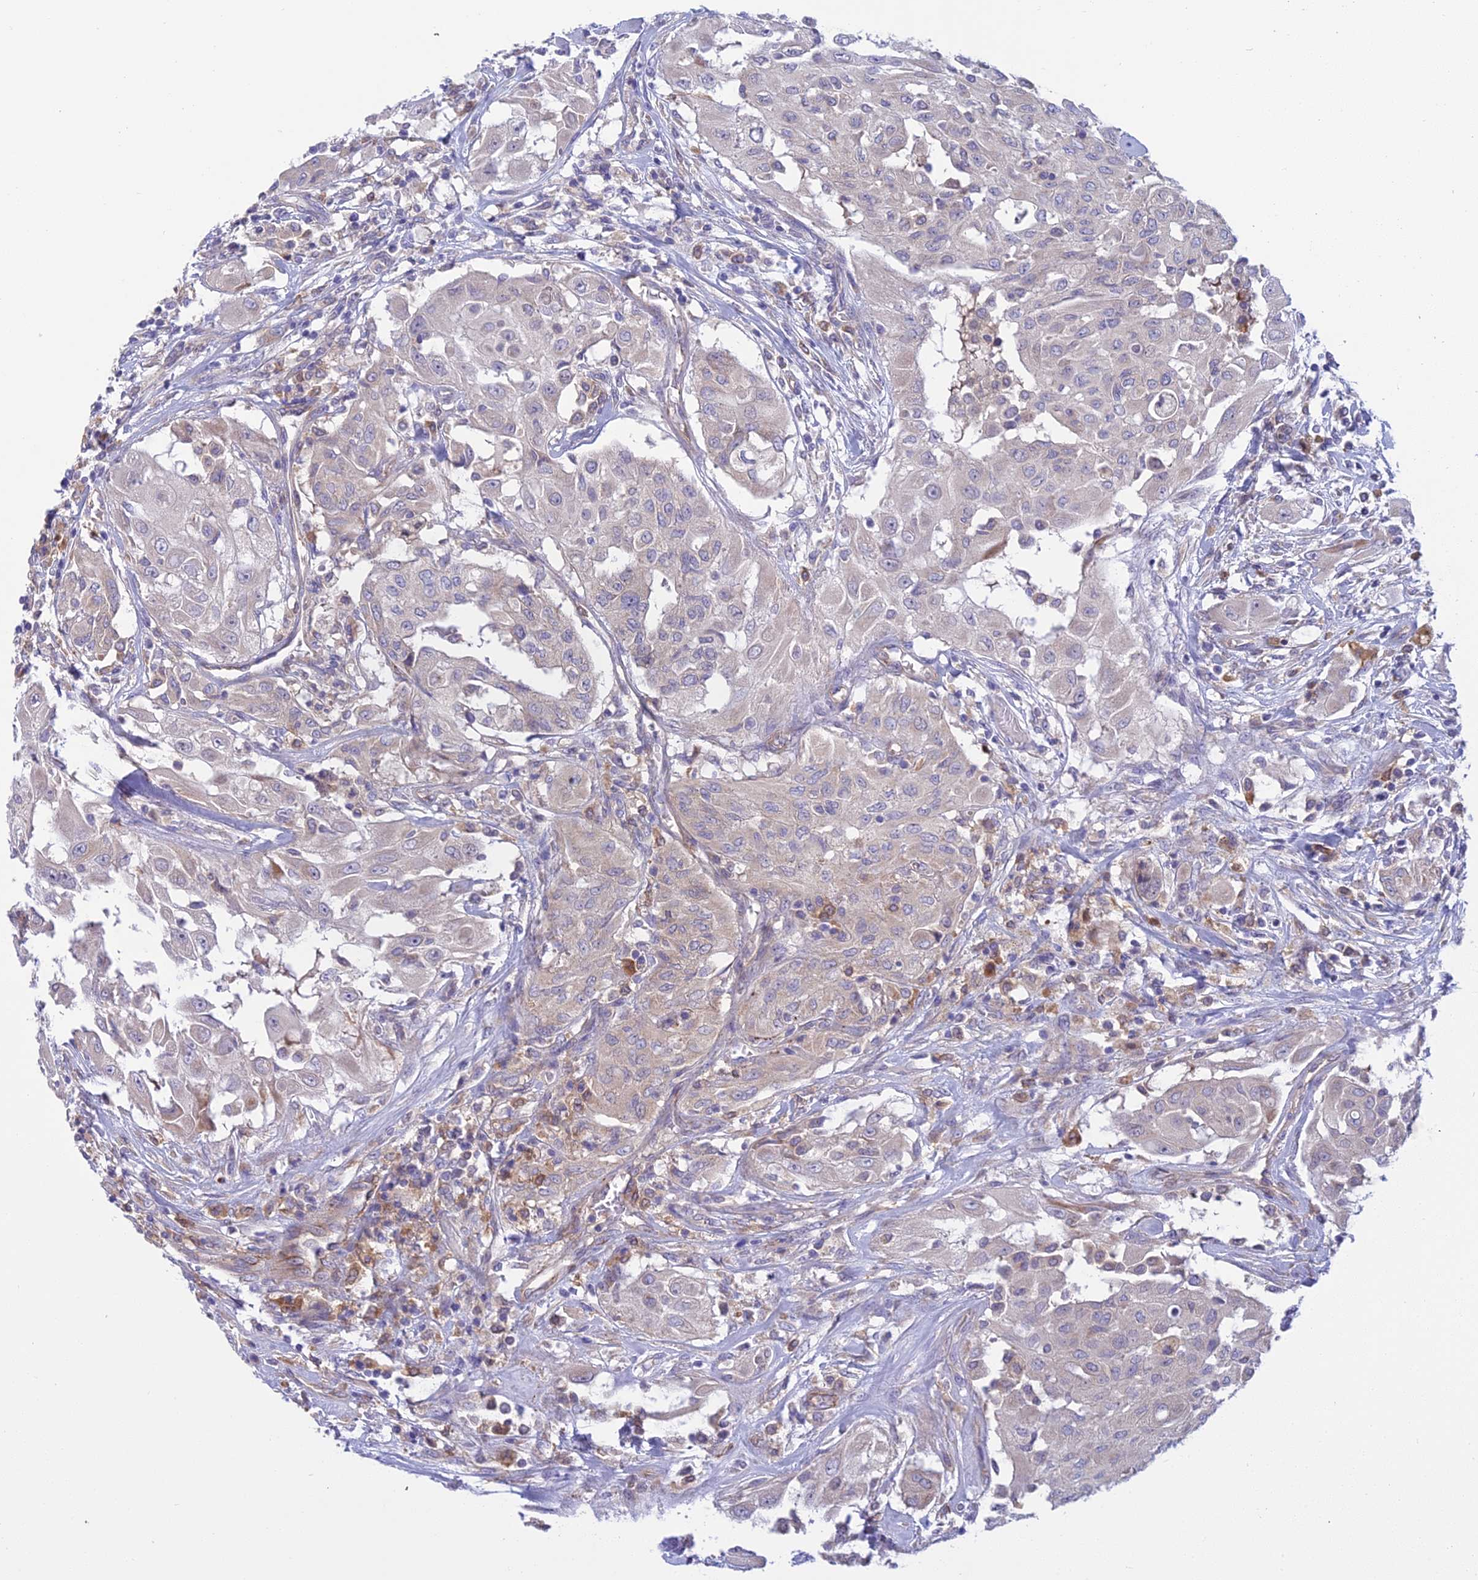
{"staining": {"intensity": "negative", "quantity": "none", "location": "none"}, "tissue": "thyroid cancer", "cell_type": "Tumor cells", "image_type": "cancer", "snomed": [{"axis": "morphology", "description": "Papillary adenocarcinoma, NOS"}, {"axis": "topography", "description": "Thyroid gland"}], "caption": "There is no significant positivity in tumor cells of thyroid cancer.", "gene": "DUS2", "patient": {"sex": "female", "age": 59}}